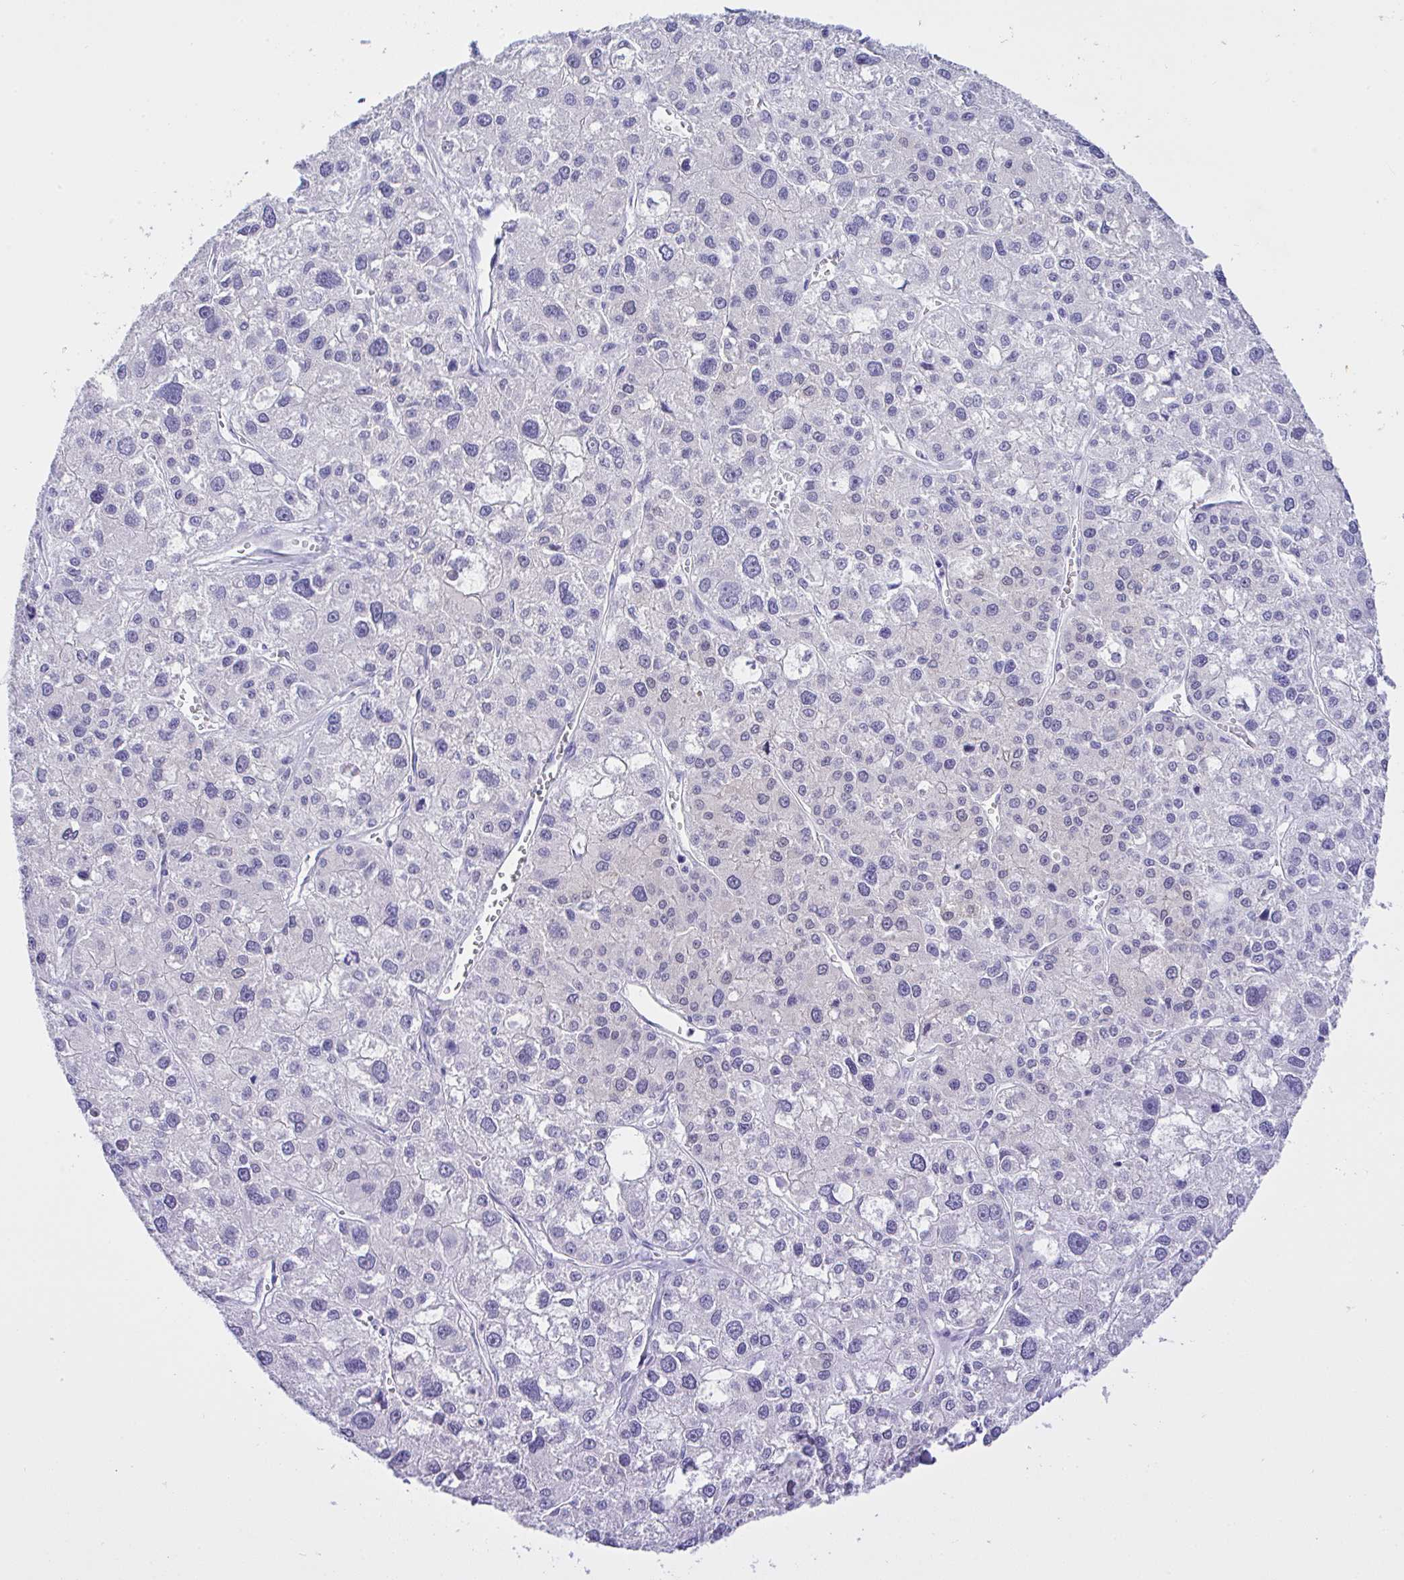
{"staining": {"intensity": "negative", "quantity": "none", "location": "none"}, "tissue": "liver cancer", "cell_type": "Tumor cells", "image_type": "cancer", "snomed": [{"axis": "morphology", "description": "Carcinoma, Hepatocellular, NOS"}, {"axis": "topography", "description": "Liver"}], "caption": "The photomicrograph displays no significant staining in tumor cells of hepatocellular carcinoma (liver).", "gene": "AKR1D1", "patient": {"sex": "male", "age": 73}}